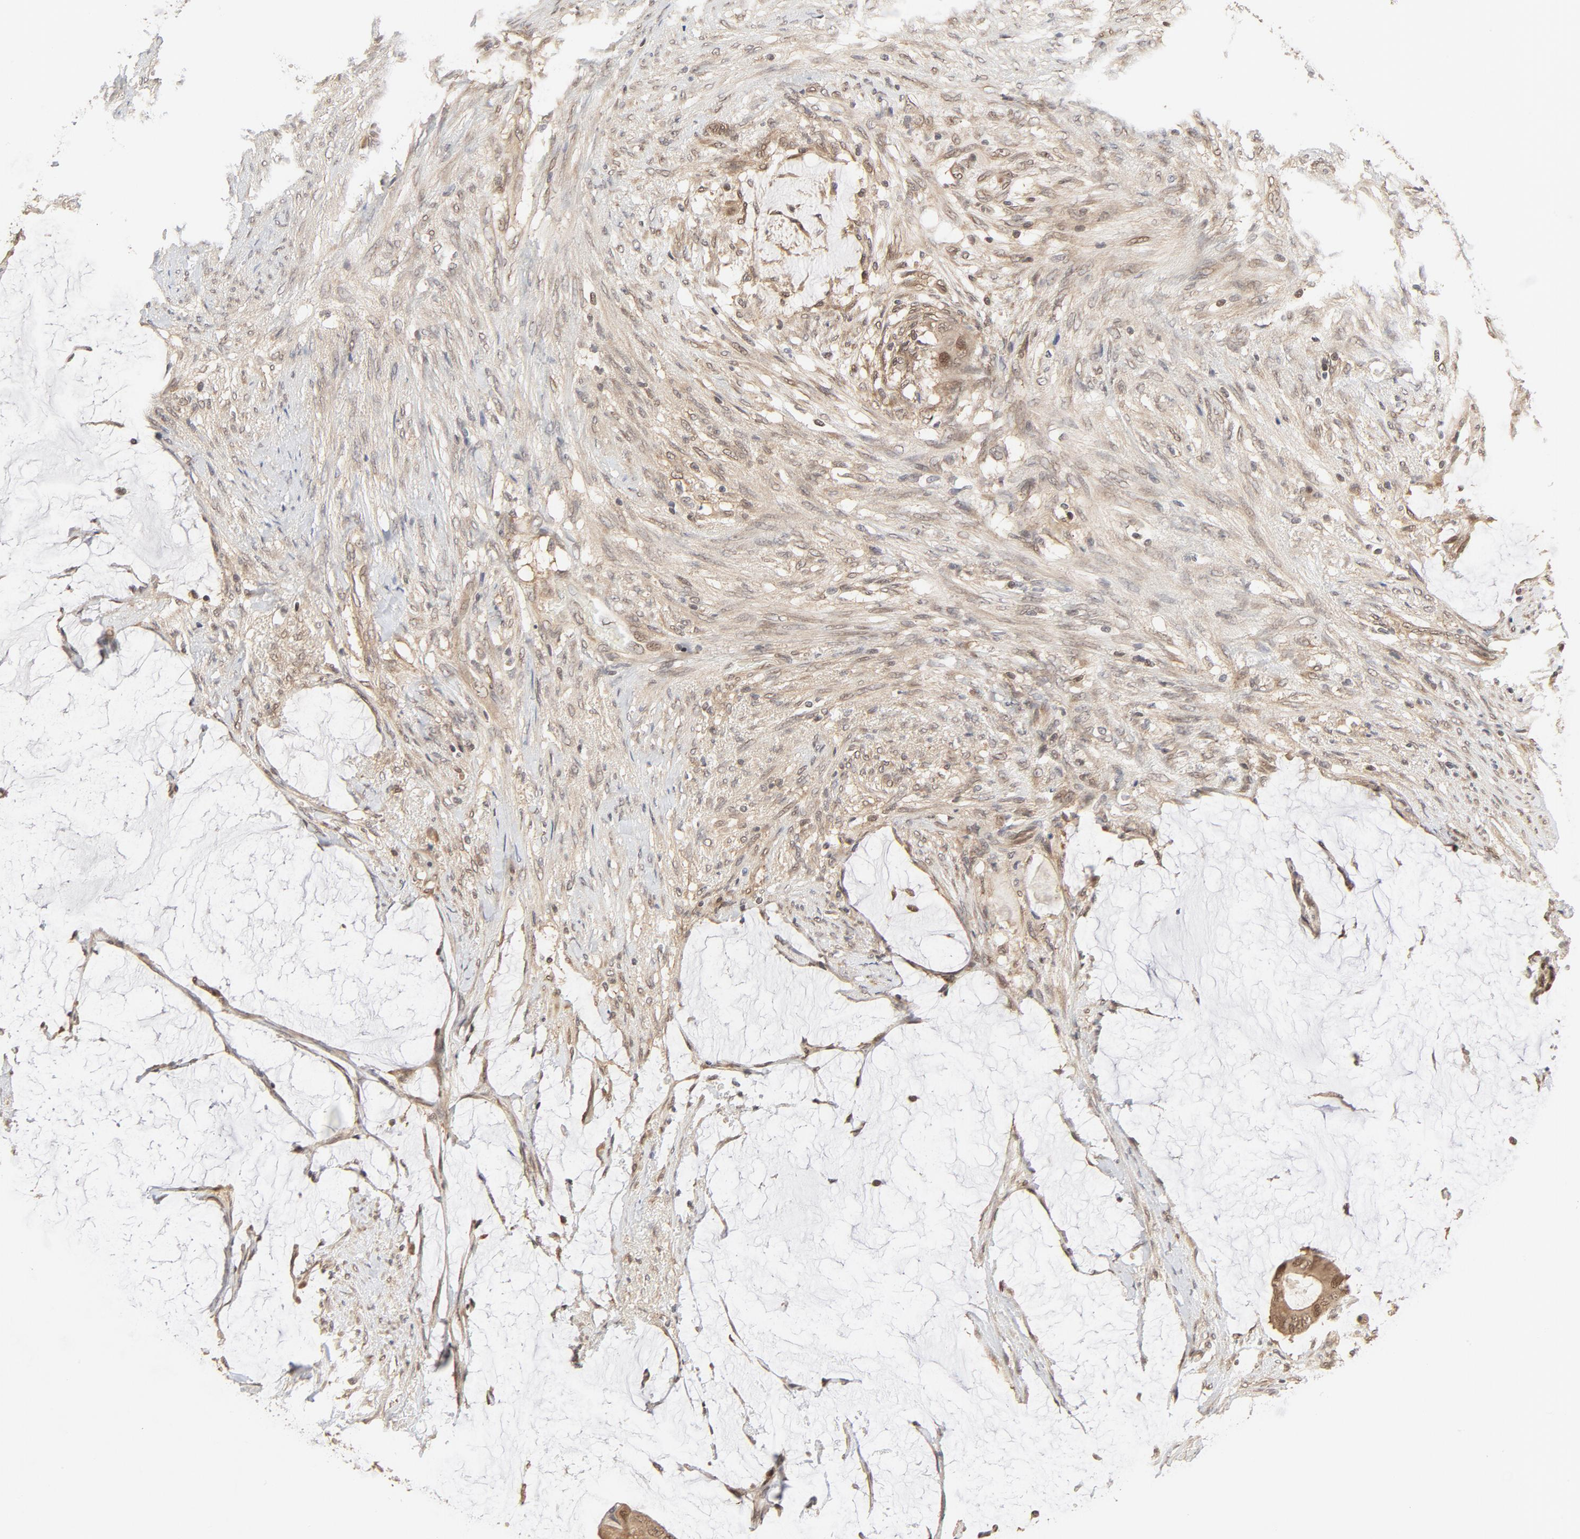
{"staining": {"intensity": "weak", "quantity": ">75%", "location": "nuclear"}, "tissue": "colorectal cancer", "cell_type": "Tumor cells", "image_type": "cancer", "snomed": [{"axis": "morphology", "description": "Normal tissue, NOS"}, {"axis": "morphology", "description": "Adenocarcinoma, NOS"}, {"axis": "topography", "description": "Rectum"}, {"axis": "topography", "description": "Peripheral nerve tissue"}], "caption": "Immunohistochemical staining of human colorectal cancer (adenocarcinoma) exhibits weak nuclear protein expression in approximately >75% of tumor cells. (Stains: DAB (3,3'-diaminobenzidine) in brown, nuclei in blue, Microscopy: brightfield microscopy at high magnification).", "gene": "NEDD8", "patient": {"sex": "female", "age": 77}}